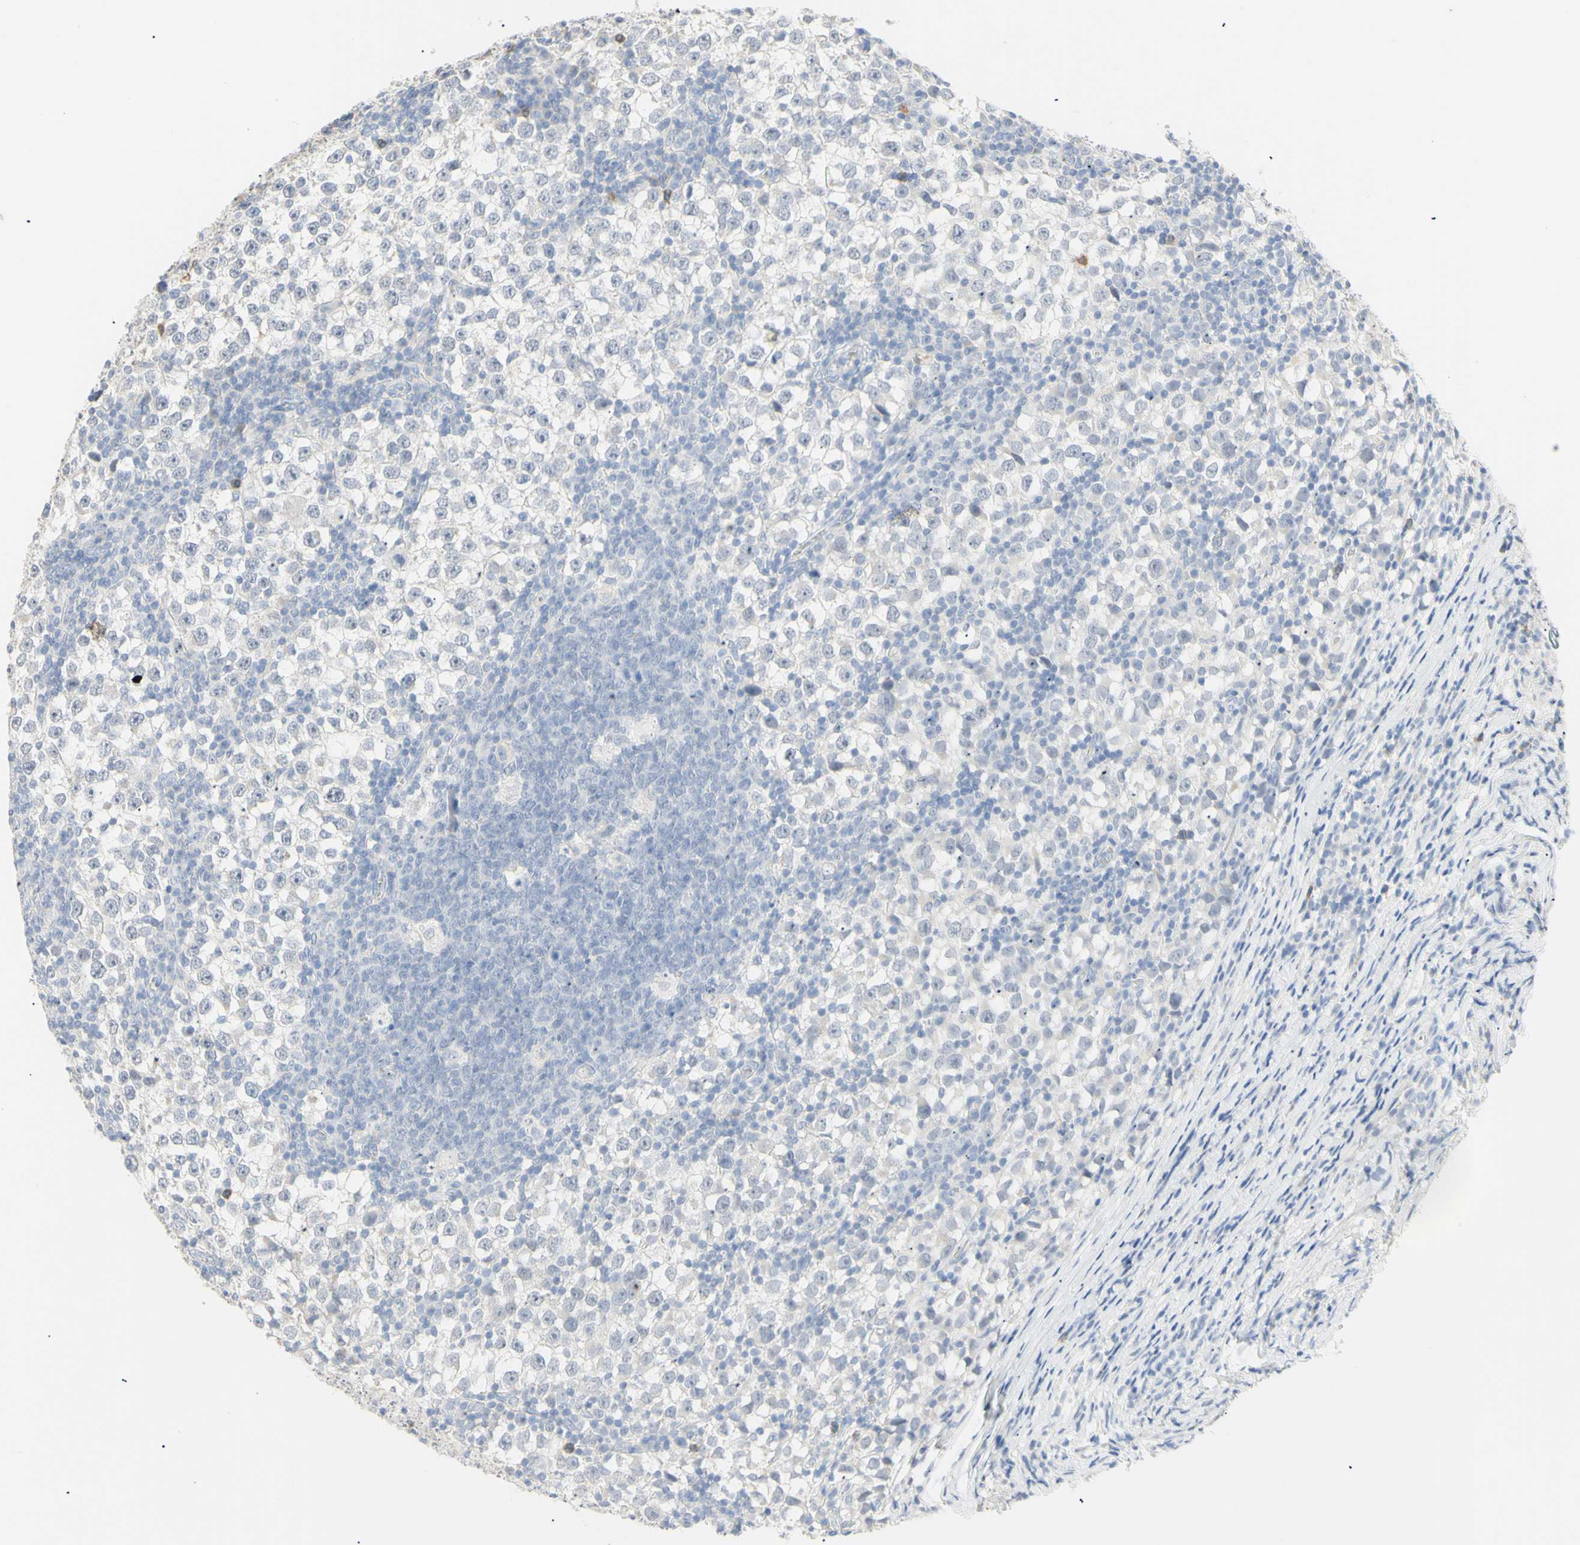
{"staining": {"intensity": "moderate", "quantity": "<25%", "location": "cytoplasmic/membranous"}, "tissue": "testis cancer", "cell_type": "Tumor cells", "image_type": "cancer", "snomed": [{"axis": "morphology", "description": "Seminoma, NOS"}, {"axis": "topography", "description": "Testis"}], "caption": "Testis seminoma was stained to show a protein in brown. There is low levels of moderate cytoplasmic/membranous expression in about <25% of tumor cells. The protein of interest is shown in brown color, while the nuclei are stained blue.", "gene": "B4GALNT3", "patient": {"sex": "male", "age": 65}}